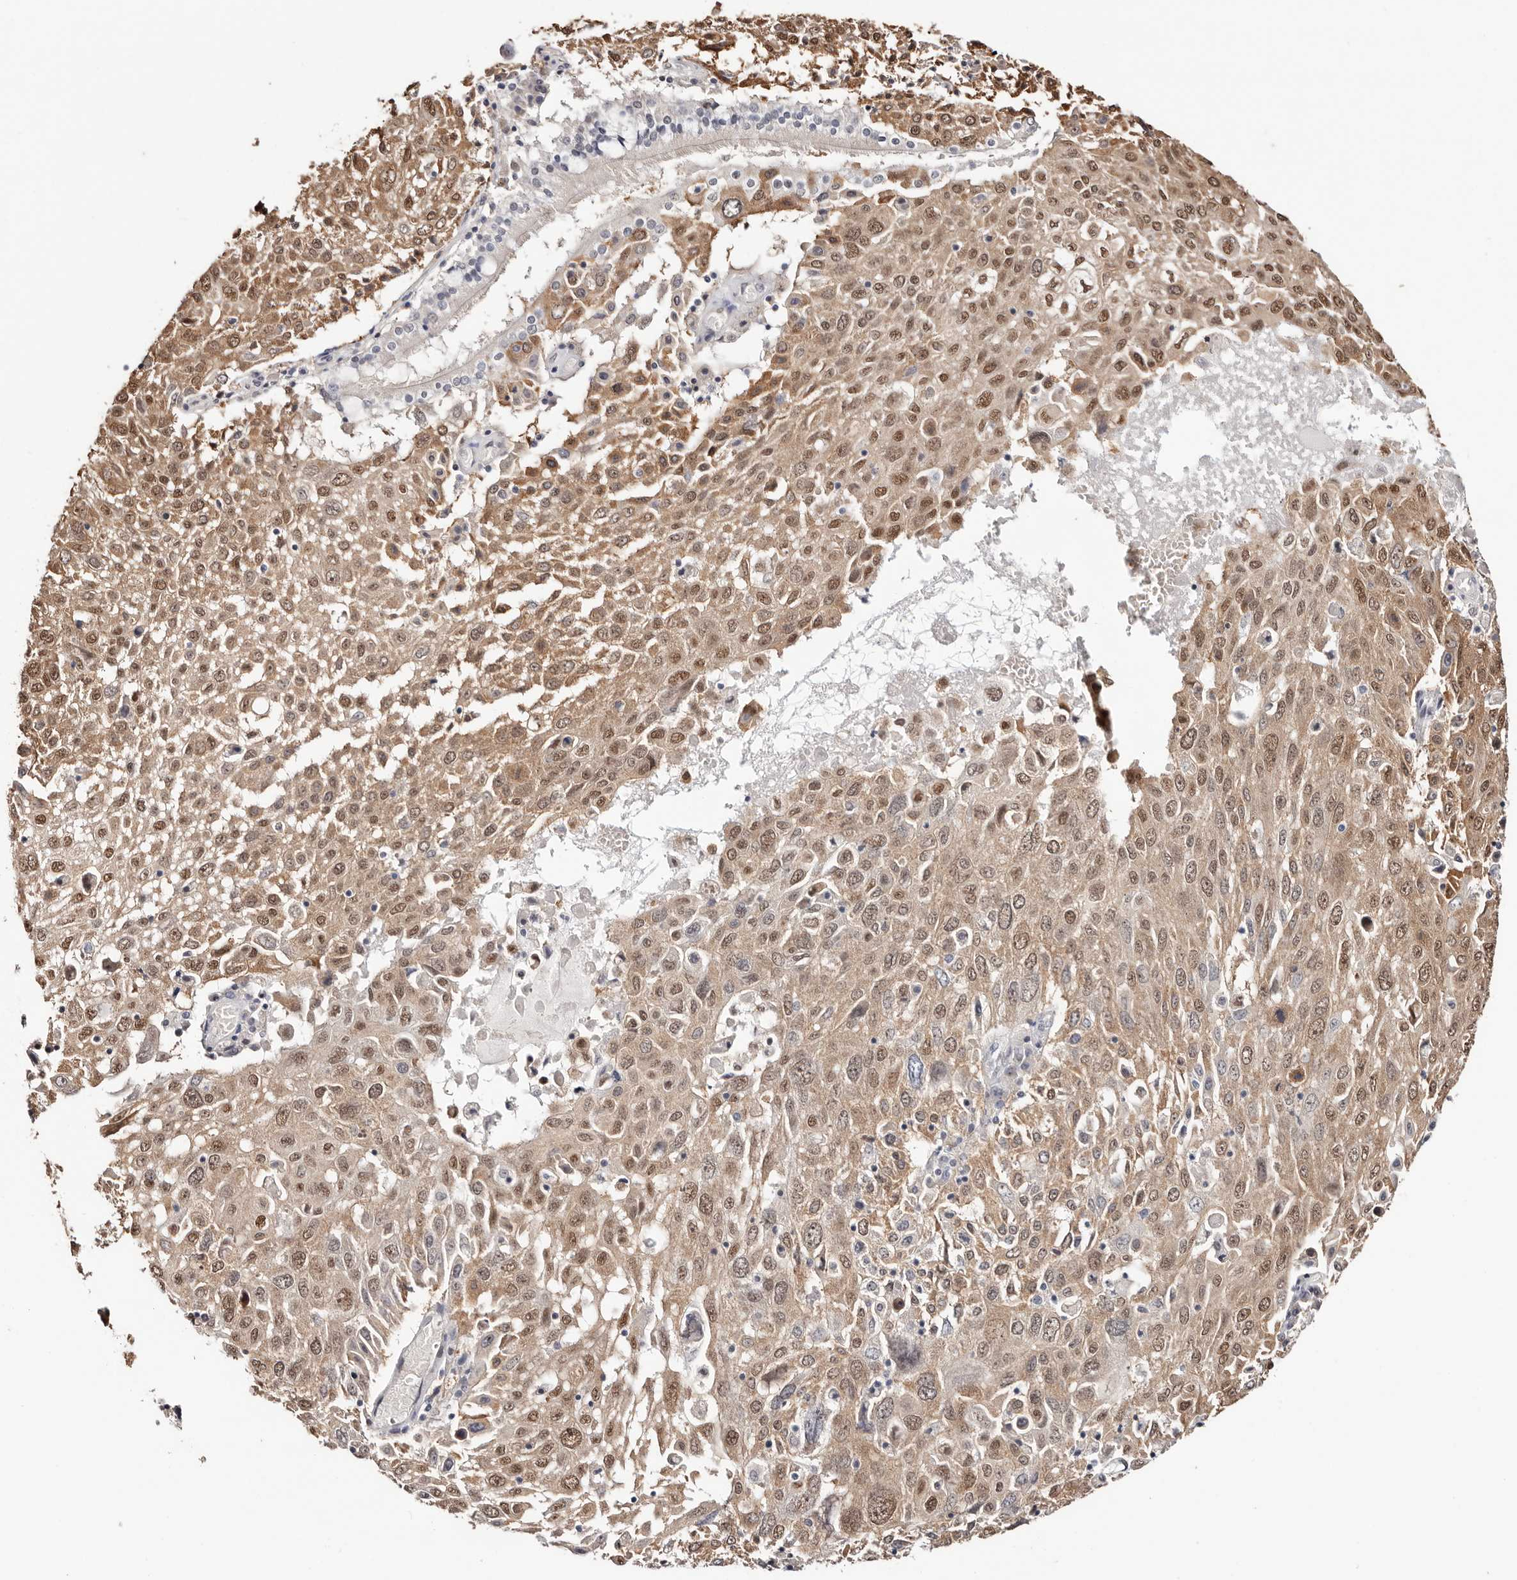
{"staining": {"intensity": "moderate", "quantity": ">75%", "location": "cytoplasmic/membranous,nuclear"}, "tissue": "lung cancer", "cell_type": "Tumor cells", "image_type": "cancer", "snomed": [{"axis": "morphology", "description": "Squamous cell carcinoma, NOS"}, {"axis": "topography", "description": "Lung"}], "caption": "Immunohistochemical staining of human lung cancer demonstrates moderate cytoplasmic/membranous and nuclear protein positivity in about >75% of tumor cells.", "gene": "TYW3", "patient": {"sex": "male", "age": 65}}